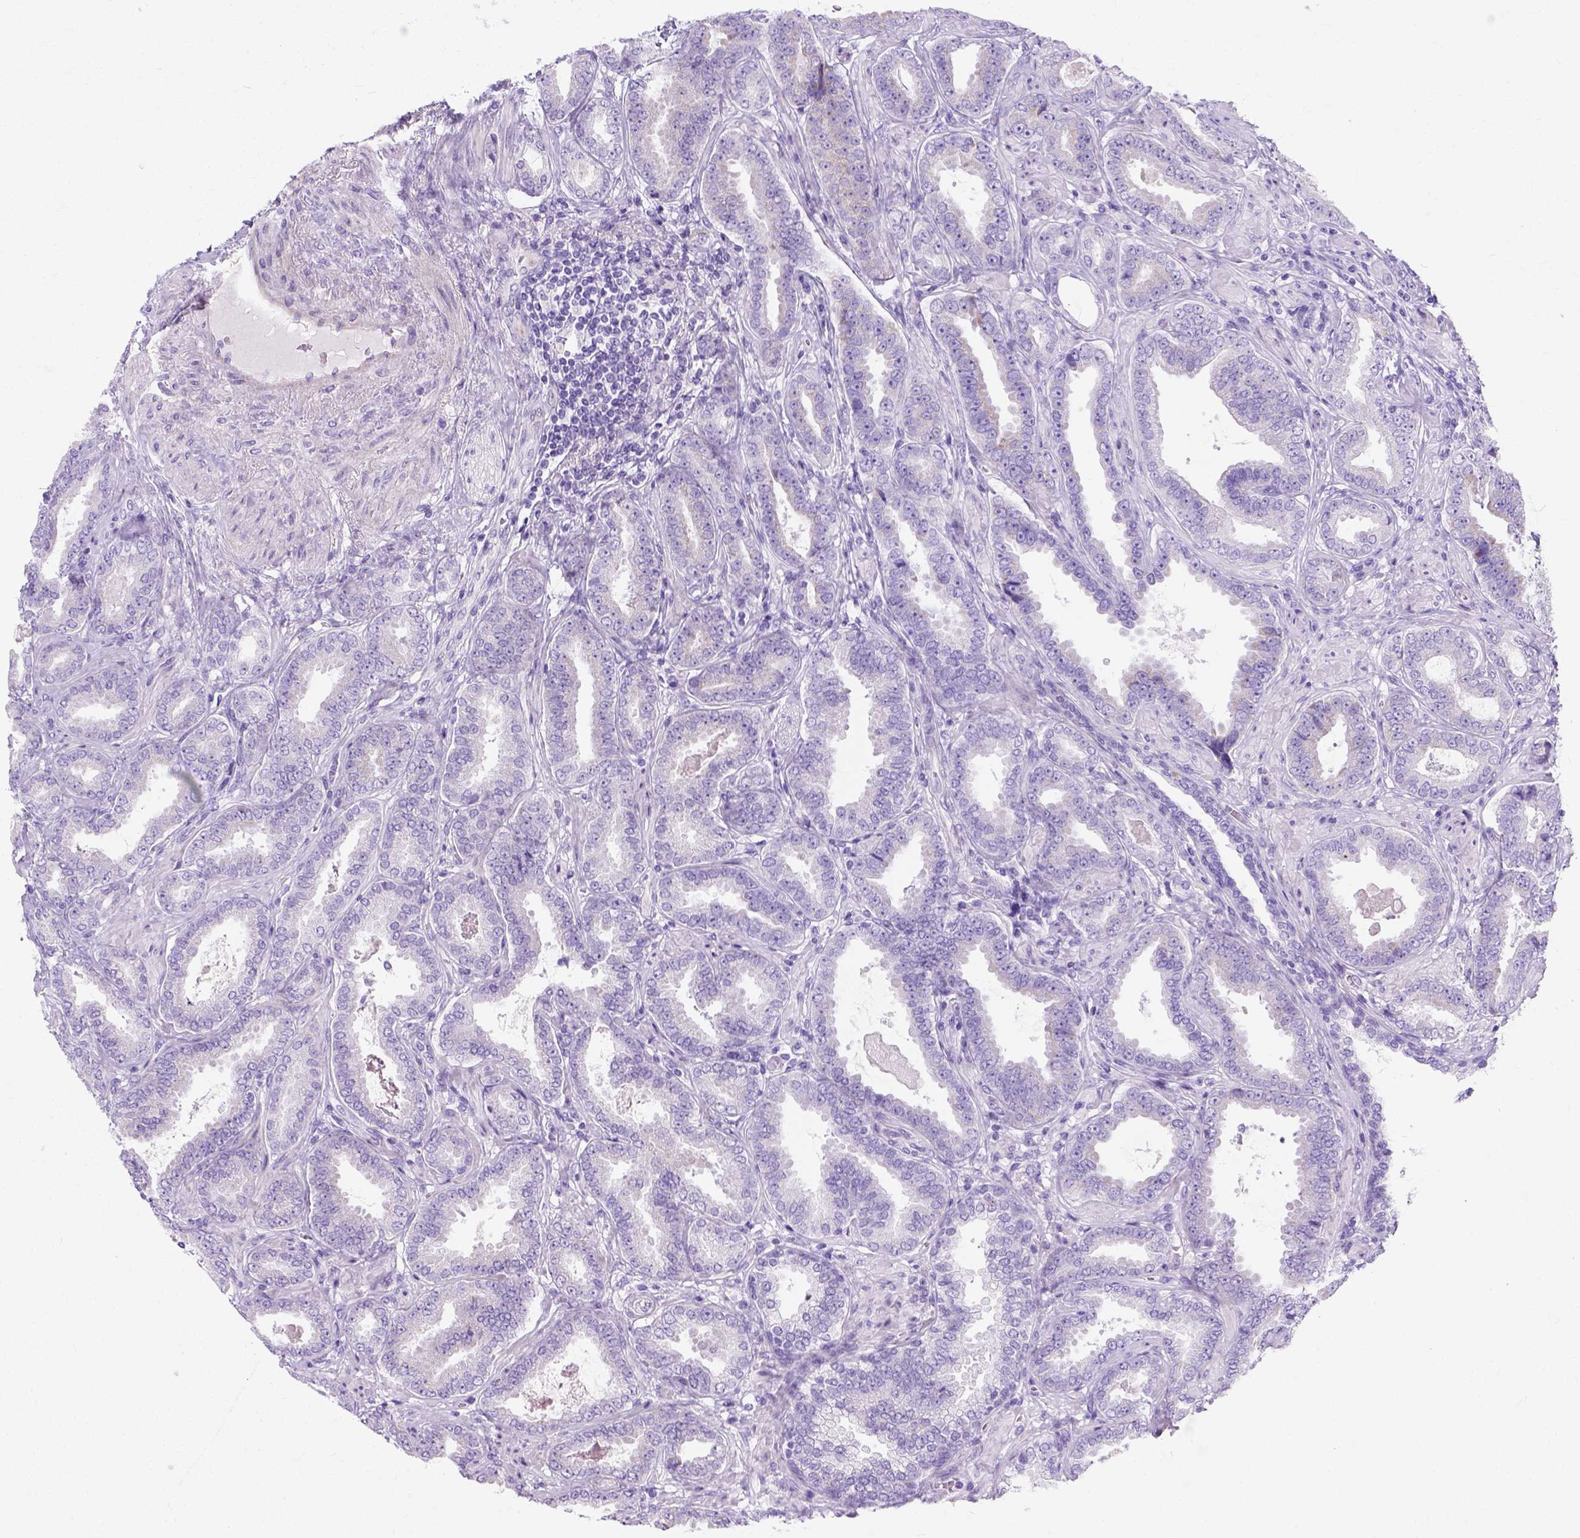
{"staining": {"intensity": "negative", "quantity": "none", "location": "none"}, "tissue": "prostate cancer", "cell_type": "Tumor cells", "image_type": "cancer", "snomed": [{"axis": "morphology", "description": "Adenocarcinoma, NOS"}, {"axis": "topography", "description": "Prostate"}], "caption": "Photomicrograph shows no significant protein positivity in tumor cells of prostate cancer (adenocarcinoma).", "gene": "MYH15", "patient": {"sex": "male", "age": 64}}